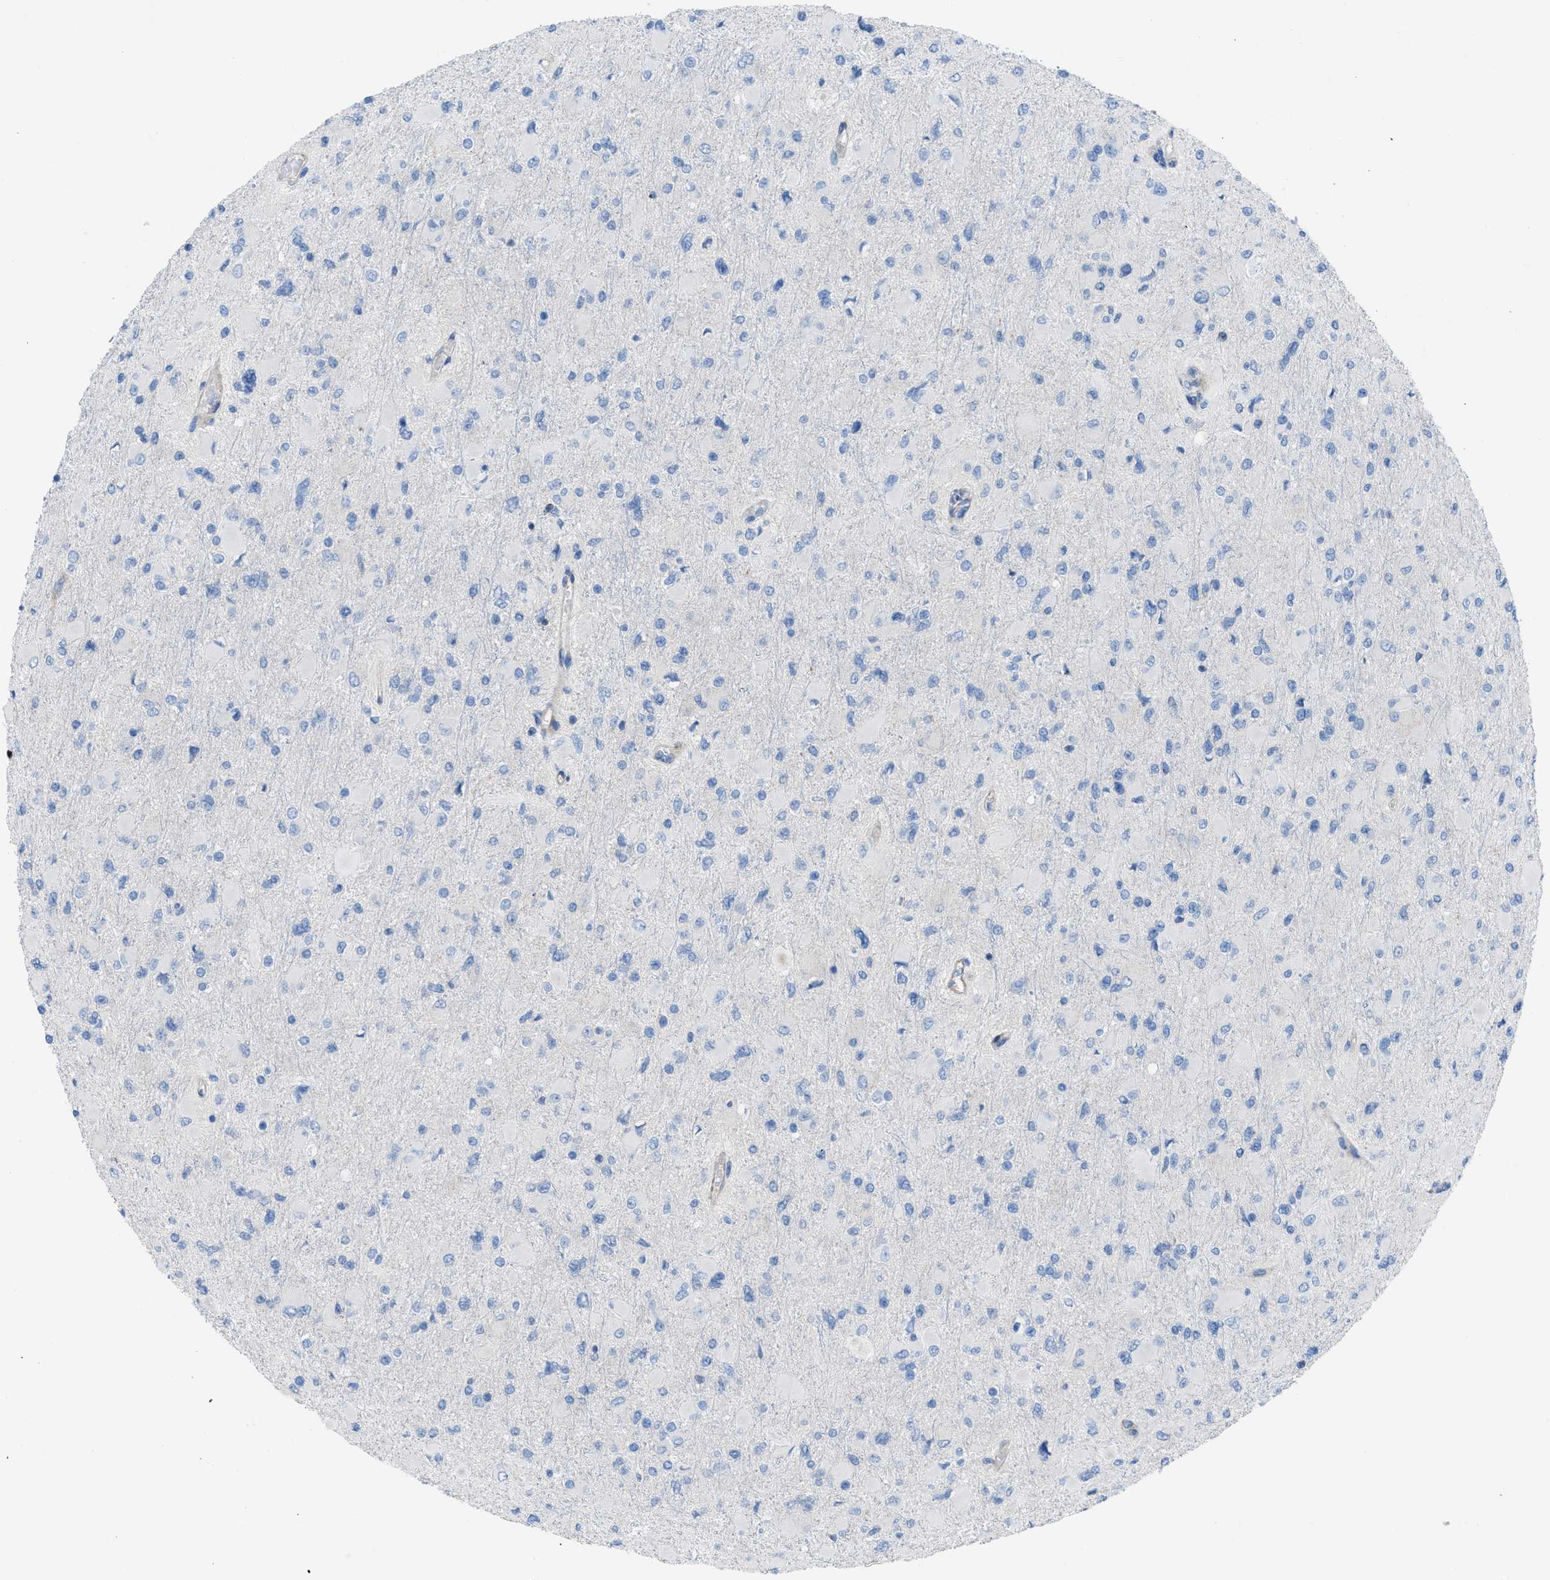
{"staining": {"intensity": "negative", "quantity": "none", "location": "none"}, "tissue": "glioma", "cell_type": "Tumor cells", "image_type": "cancer", "snomed": [{"axis": "morphology", "description": "Glioma, malignant, High grade"}, {"axis": "topography", "description": "Cerebral cortex"}], "caption": "Malignant glioma (high-grade) was stained to show a protein in brown. There is no significant staining in tumor cells. Nuclei are stained in blue.", "gene": "KCNH7", "patient": {"sex": "female", "age": 36}}